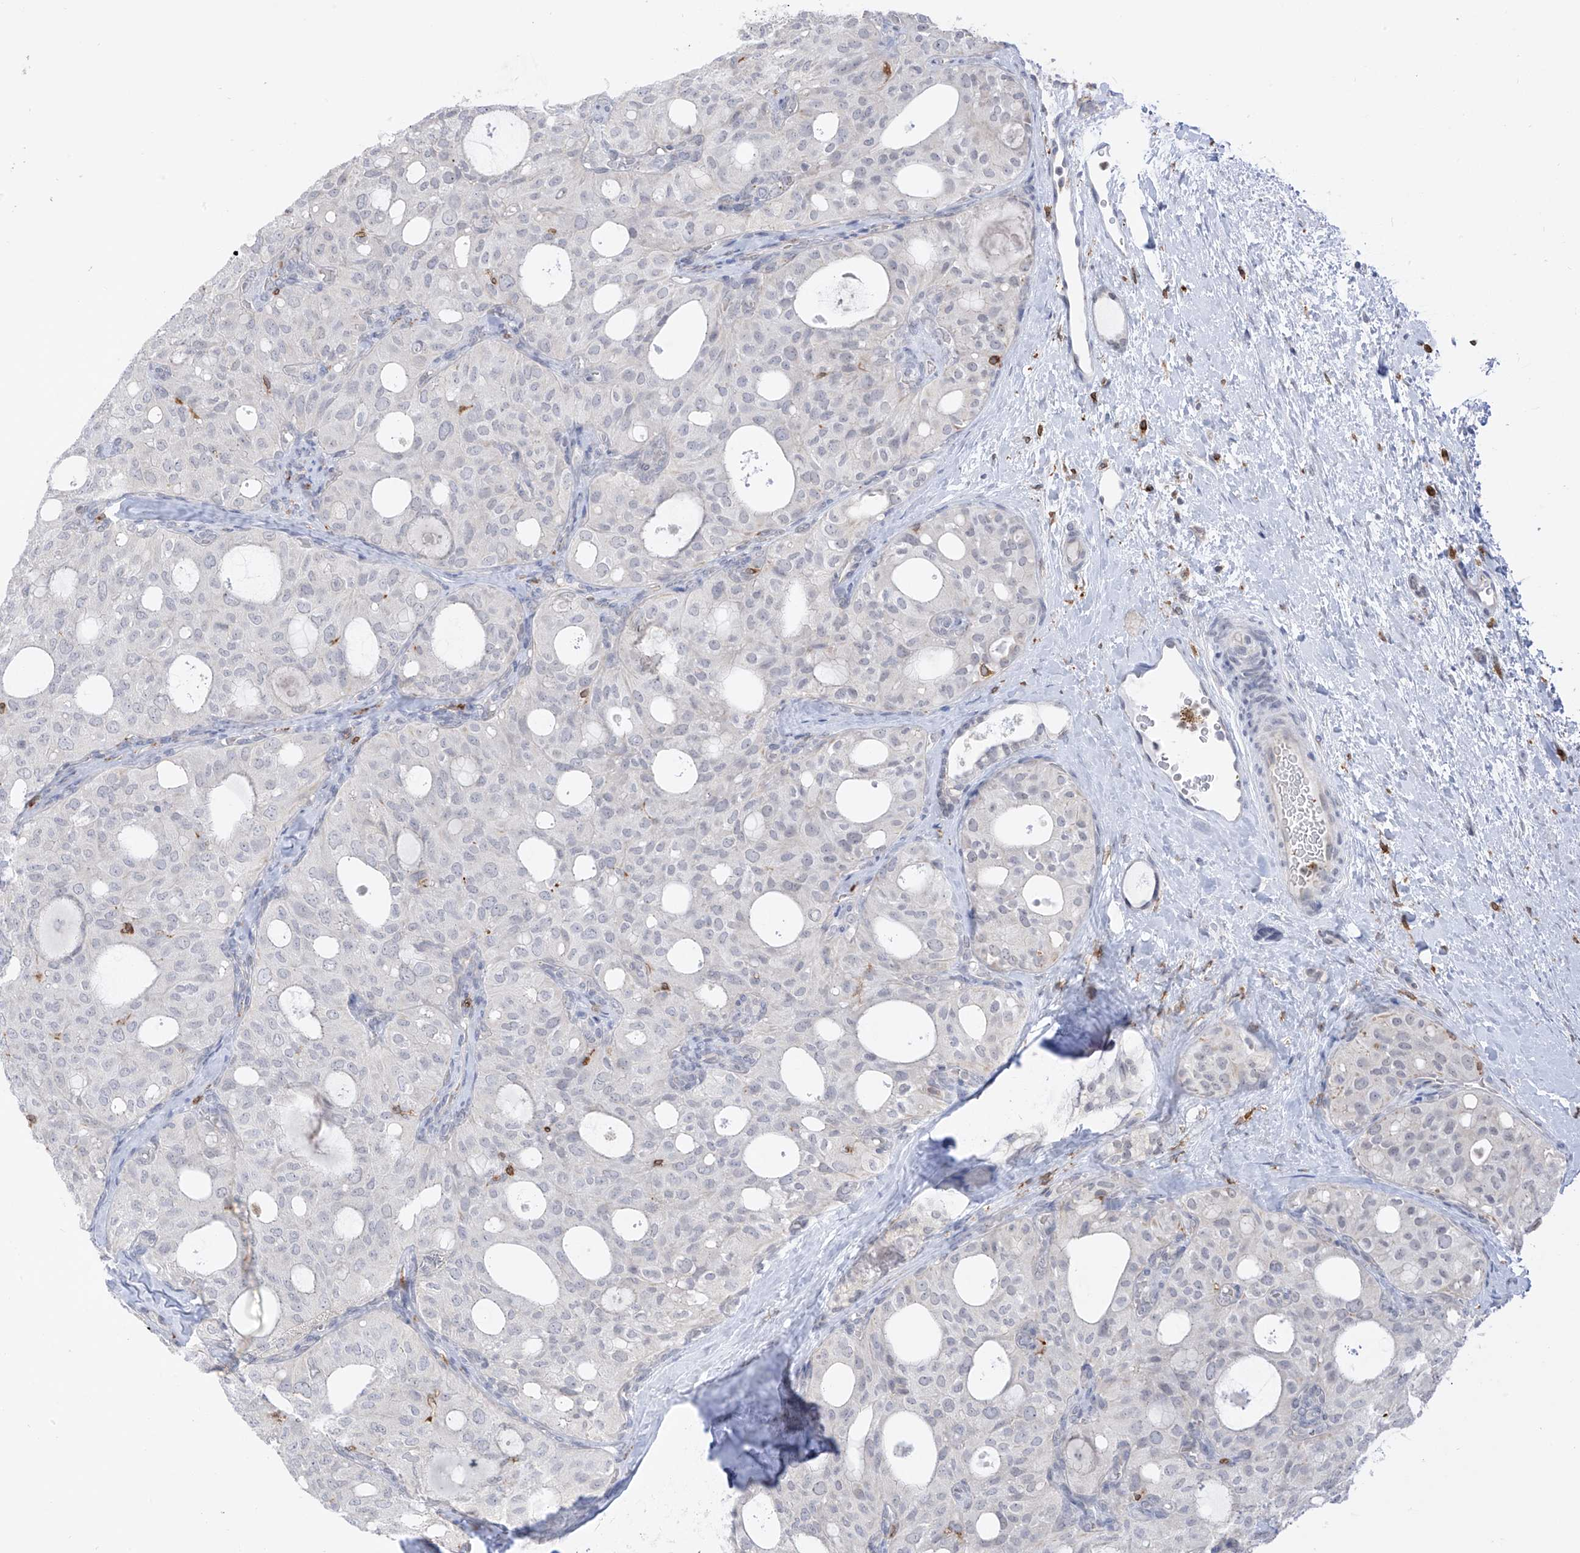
{"staining": {"intensity": "negative", "quantity": "none", "location": "none"}, "tissue": "thyroid cancer", "cell_type": "Tumor cells", "image_type": "cancer", "snomed": [{"axis": "morphology", "description": "Follicular adenoma carcinoma, NOS"}, {"axis": "topography", "description": "Thyroid gland"}], "caption": "This is an IHC photomicrograph of human thyroid follicular adenoma carcinoma. There is no positivity in tumor cells.", "gene": "TBXAS1", "patient": {"sex": "male", "age": 75}}